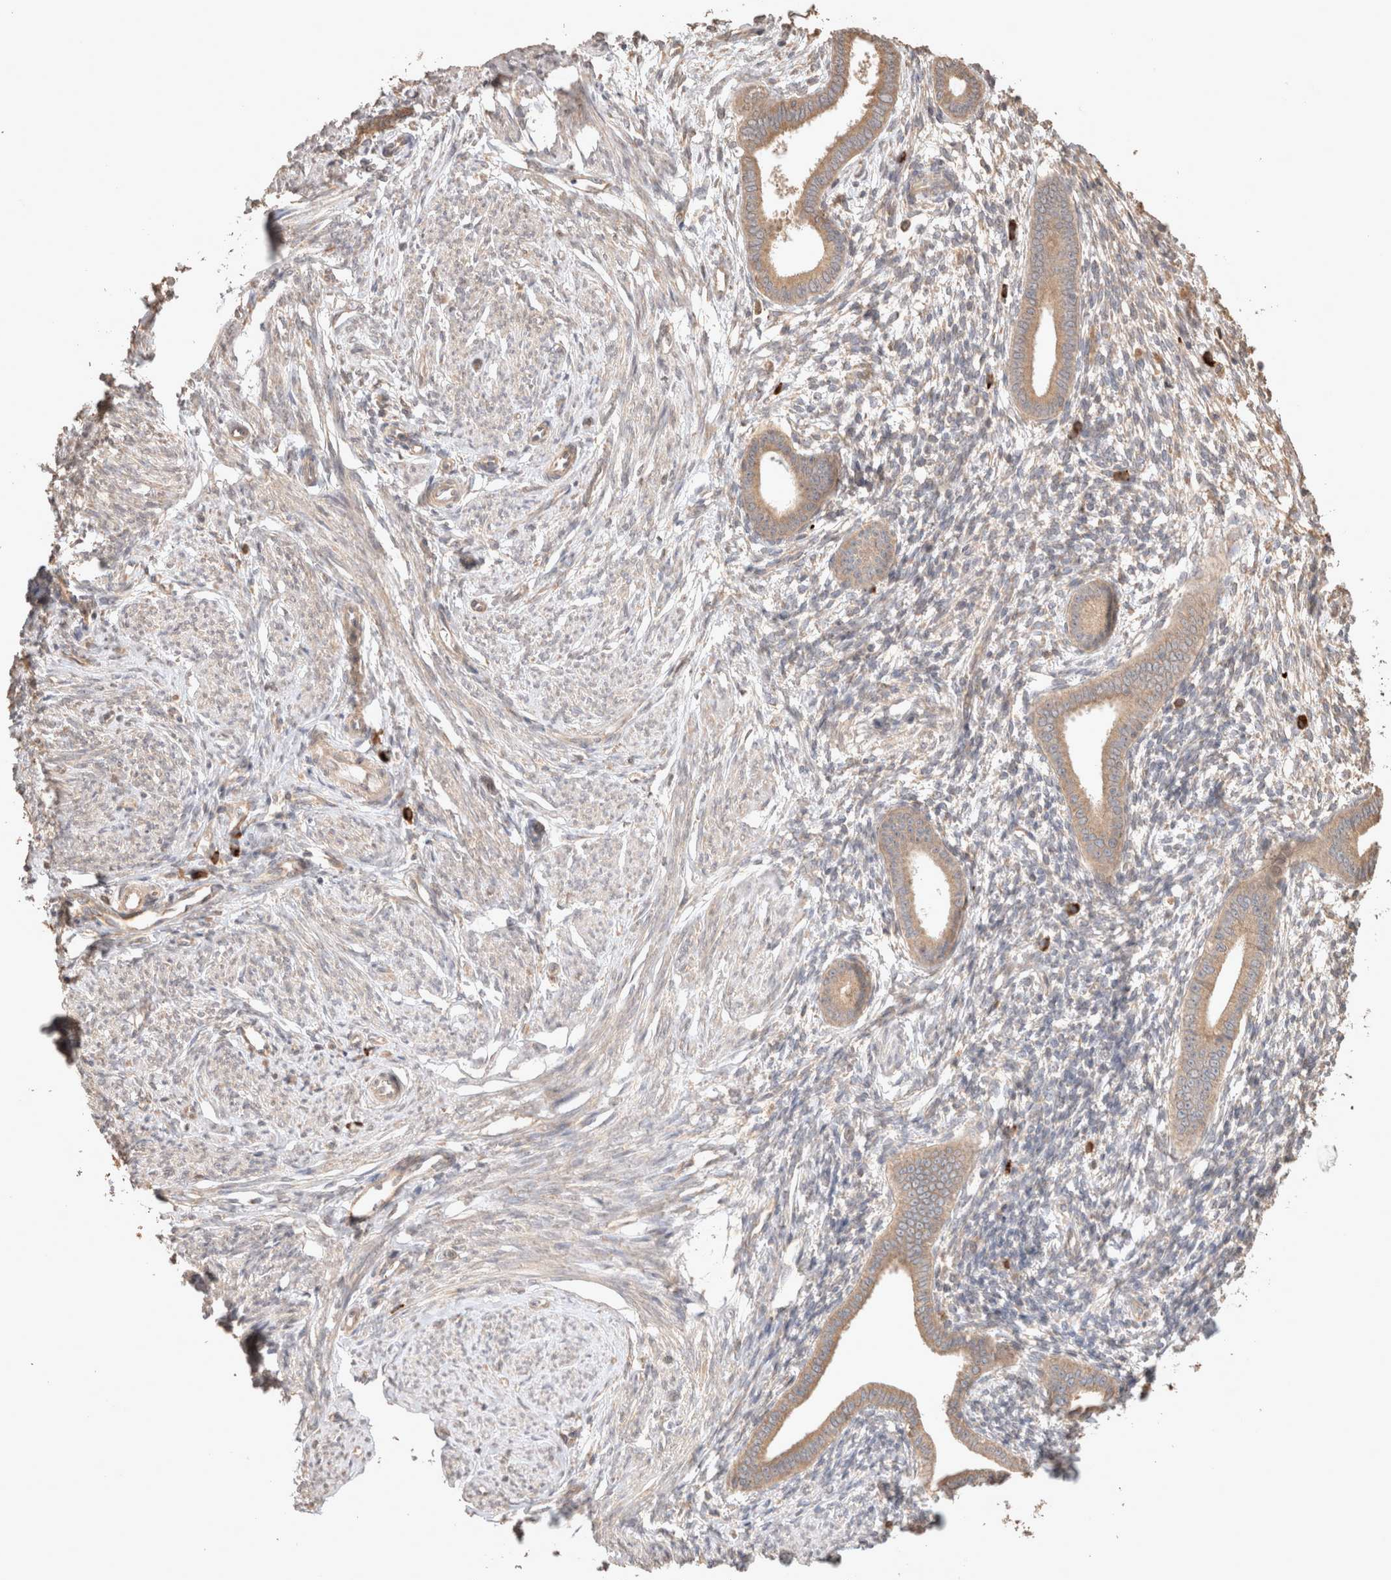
{"staining": {"intensity": "weak", "quantity": "<25%", "location": "cytoplasmic/membranous"}, "tissue": "endometrium", "cell_type": "Cells in endometrial stroma", "image_type": "normal", "snomed": [{"axis": "morphology", "description": "Normal tissue, NOS"}, {"axis": "topography", "description": "Endometrium"}], "caption": "Endometrium was stained to show a protein in brown. There is no significant expression in cells in endometrial stroma. (DAB IHC with hematoxylin counter stain).", "gene": "HROB", "patient": {"sex": "female", "age": 56}}